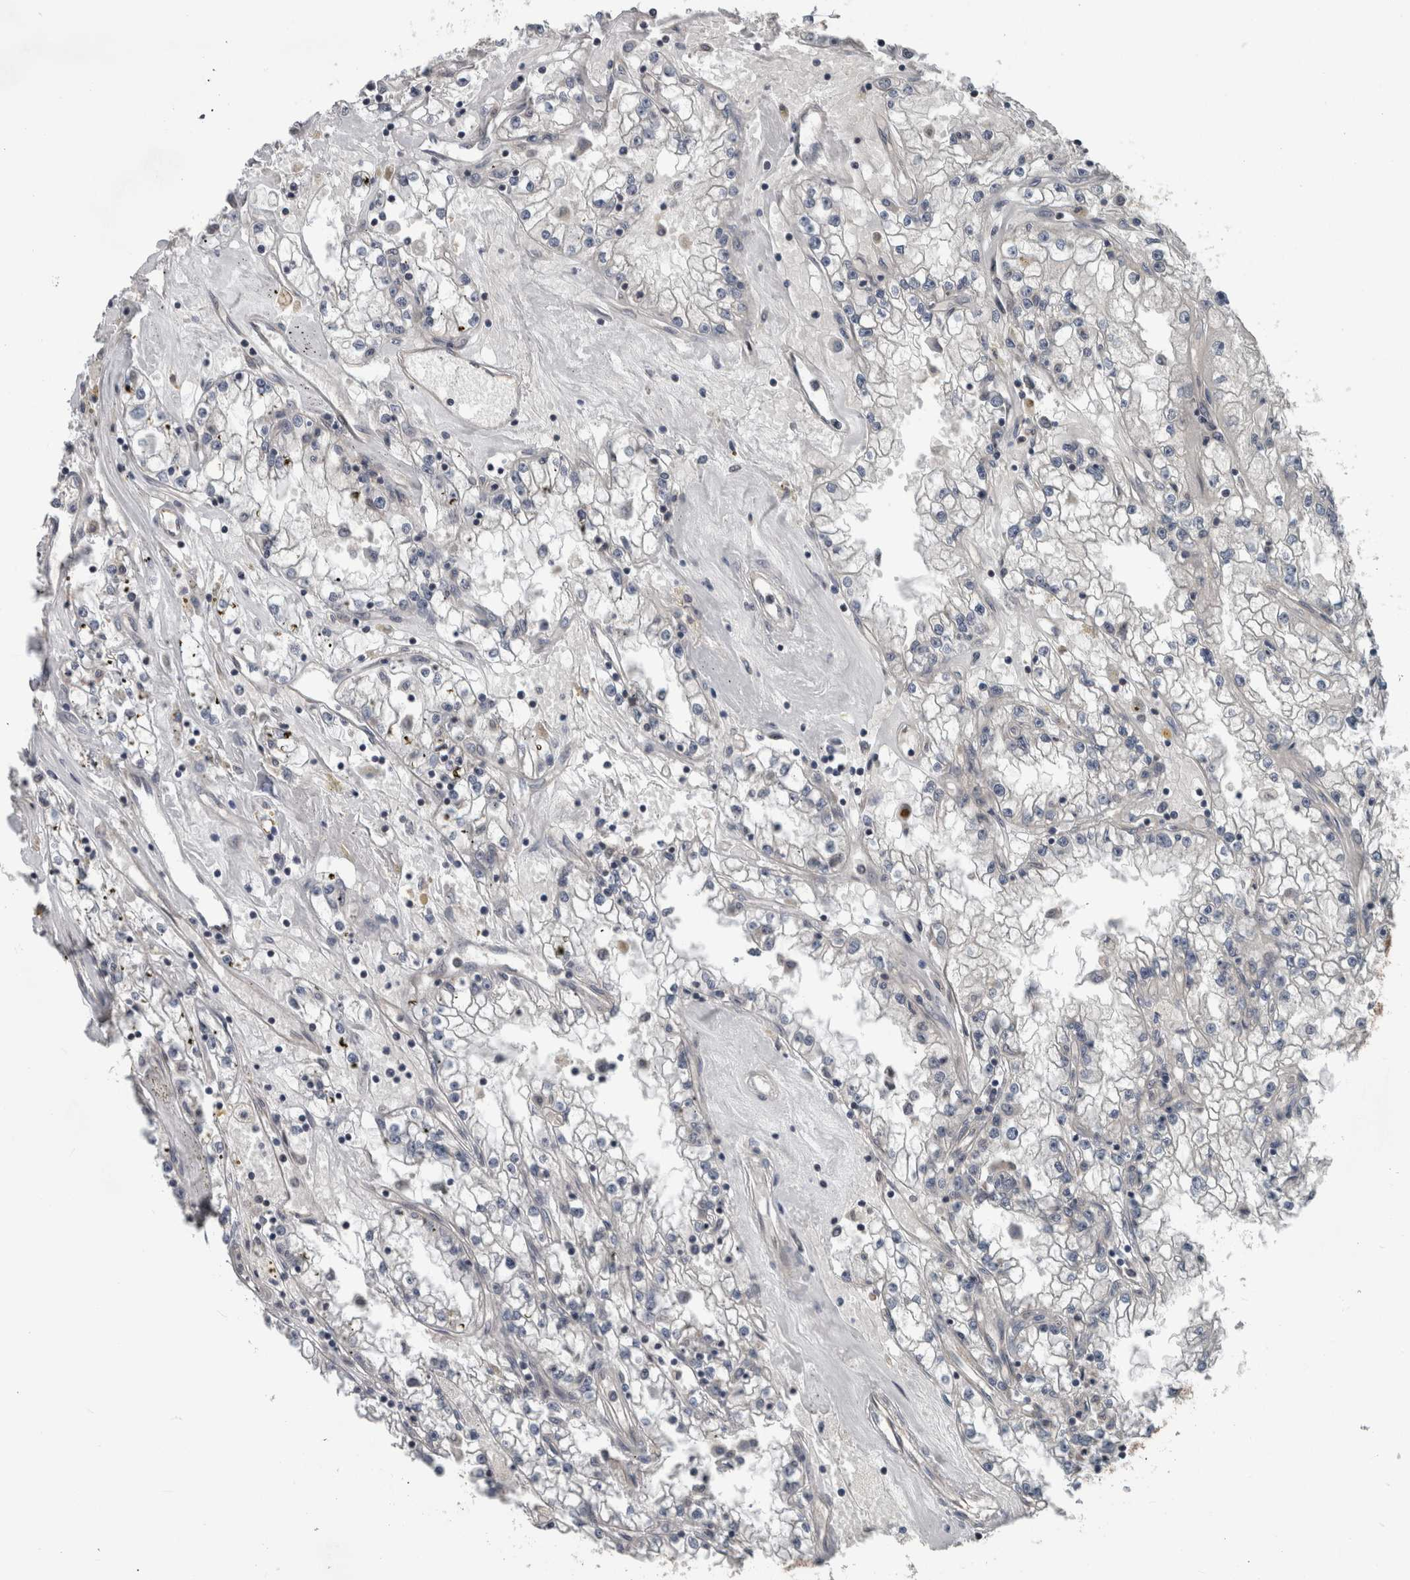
{"staining": {"intensity": "negative", "quantity": "none", "location": "none"}, "tissue": "renal cancer", "cell_type": "Tumor cells", "image_type": "cancer", "snomed": [{"axis": "morphology", "description": "Adenocarcinoma, NOS"}, {"axis": "topography", "description": "Kidney"}], "caption": "The histopathology image displays no staining of tumor cells in adenocarcinoma (renal).", "gene": "ENY2", "patient": {"sex": "male", "age": 56}}